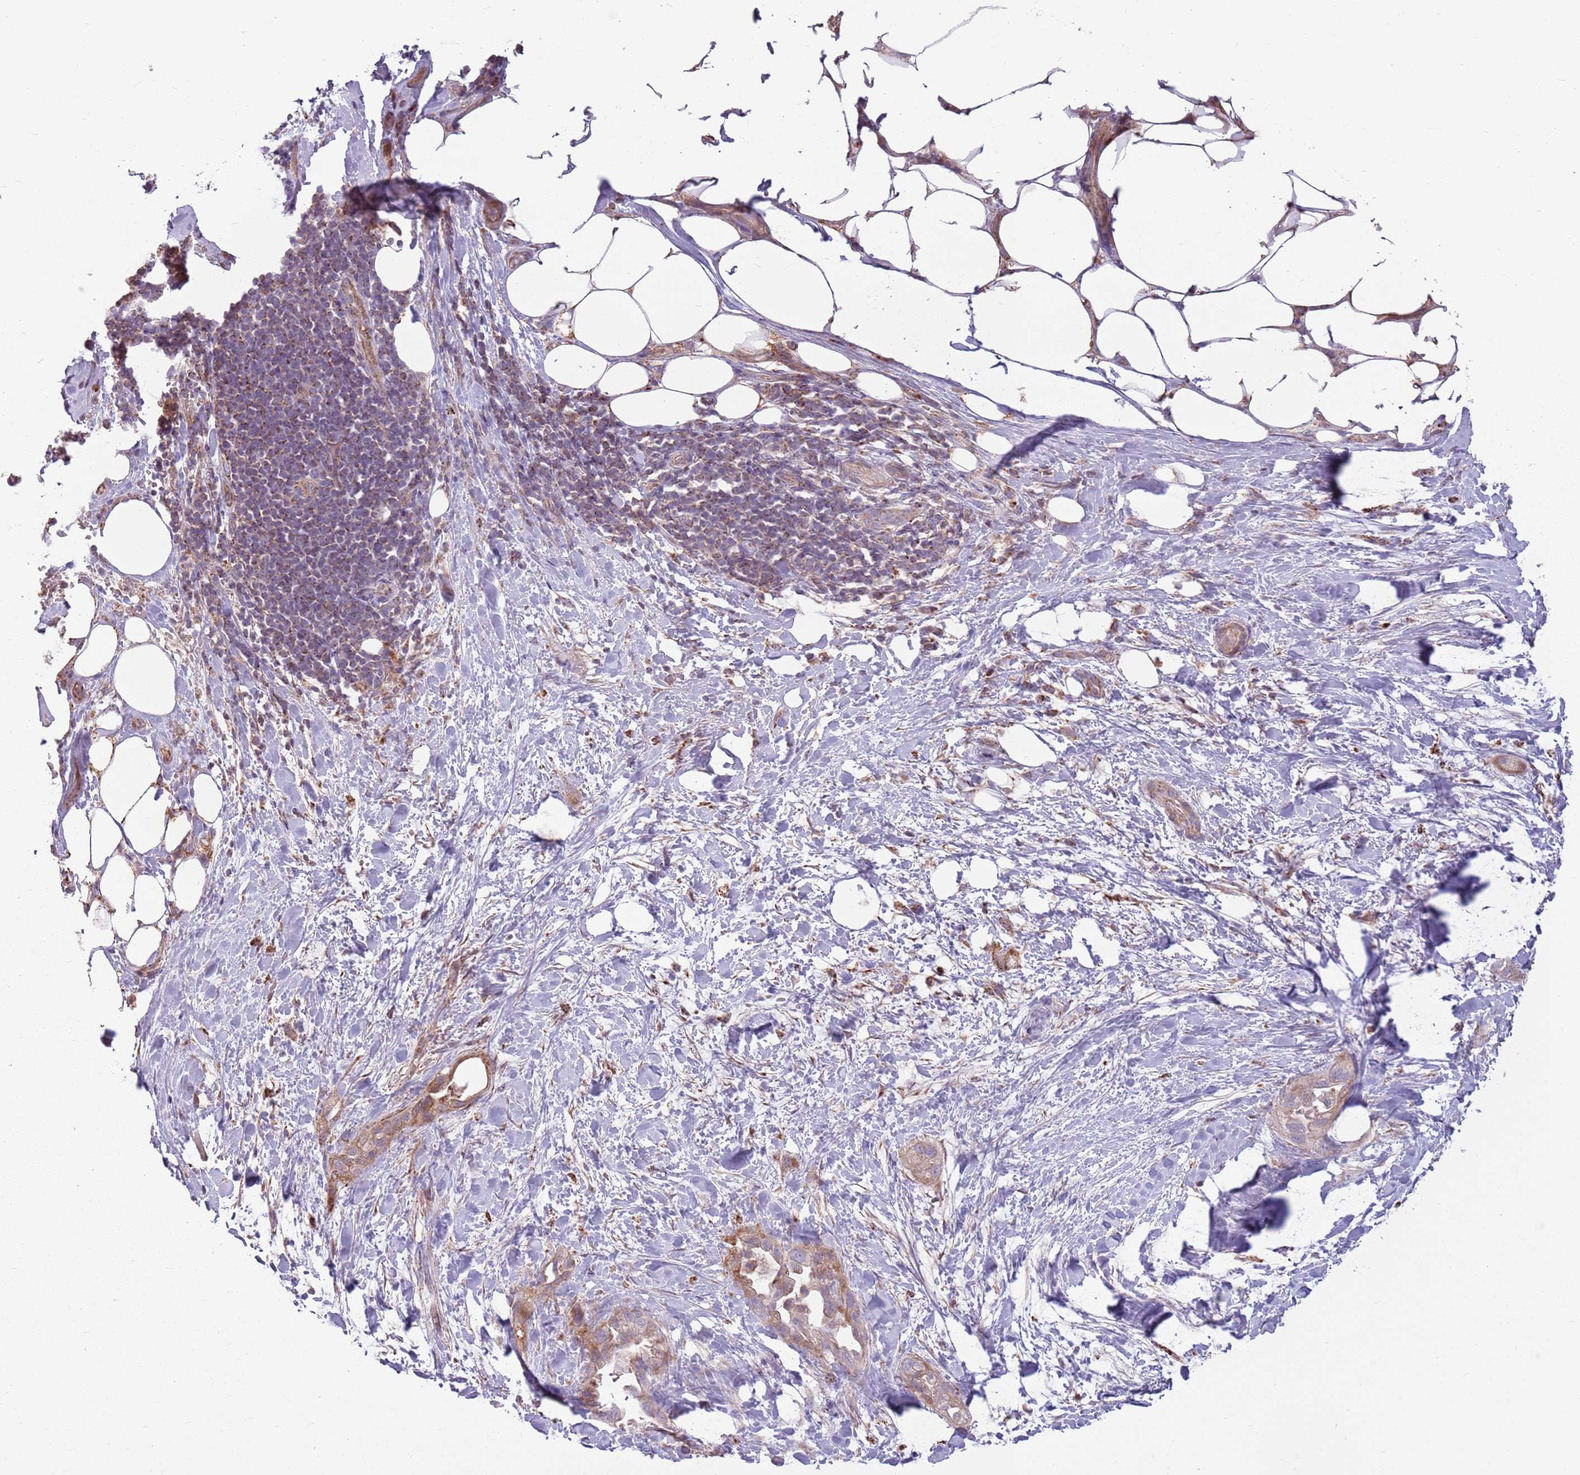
{"staining": {"intensity": "moderate", "quantity": ">75%", "location": "cytoplasmic/membranous"}, "tissue": "pancreatic cancer", "cell_type": "Tumor cells", "image_type": "cancer", "snomed": [{"axis": "morphology", "description": "Adenocarcinoma, NOS"}, {"axis": "topography", "description": "Pancreas"}], "caption": "Tumor cells show medium levels of moderate cytoplasmic/membranous positivity in approximately >75% of cells in pancreatic adenocarcinoma.", "gene": "ZNF530", "patient": {"sex": "male", "age": 44}}